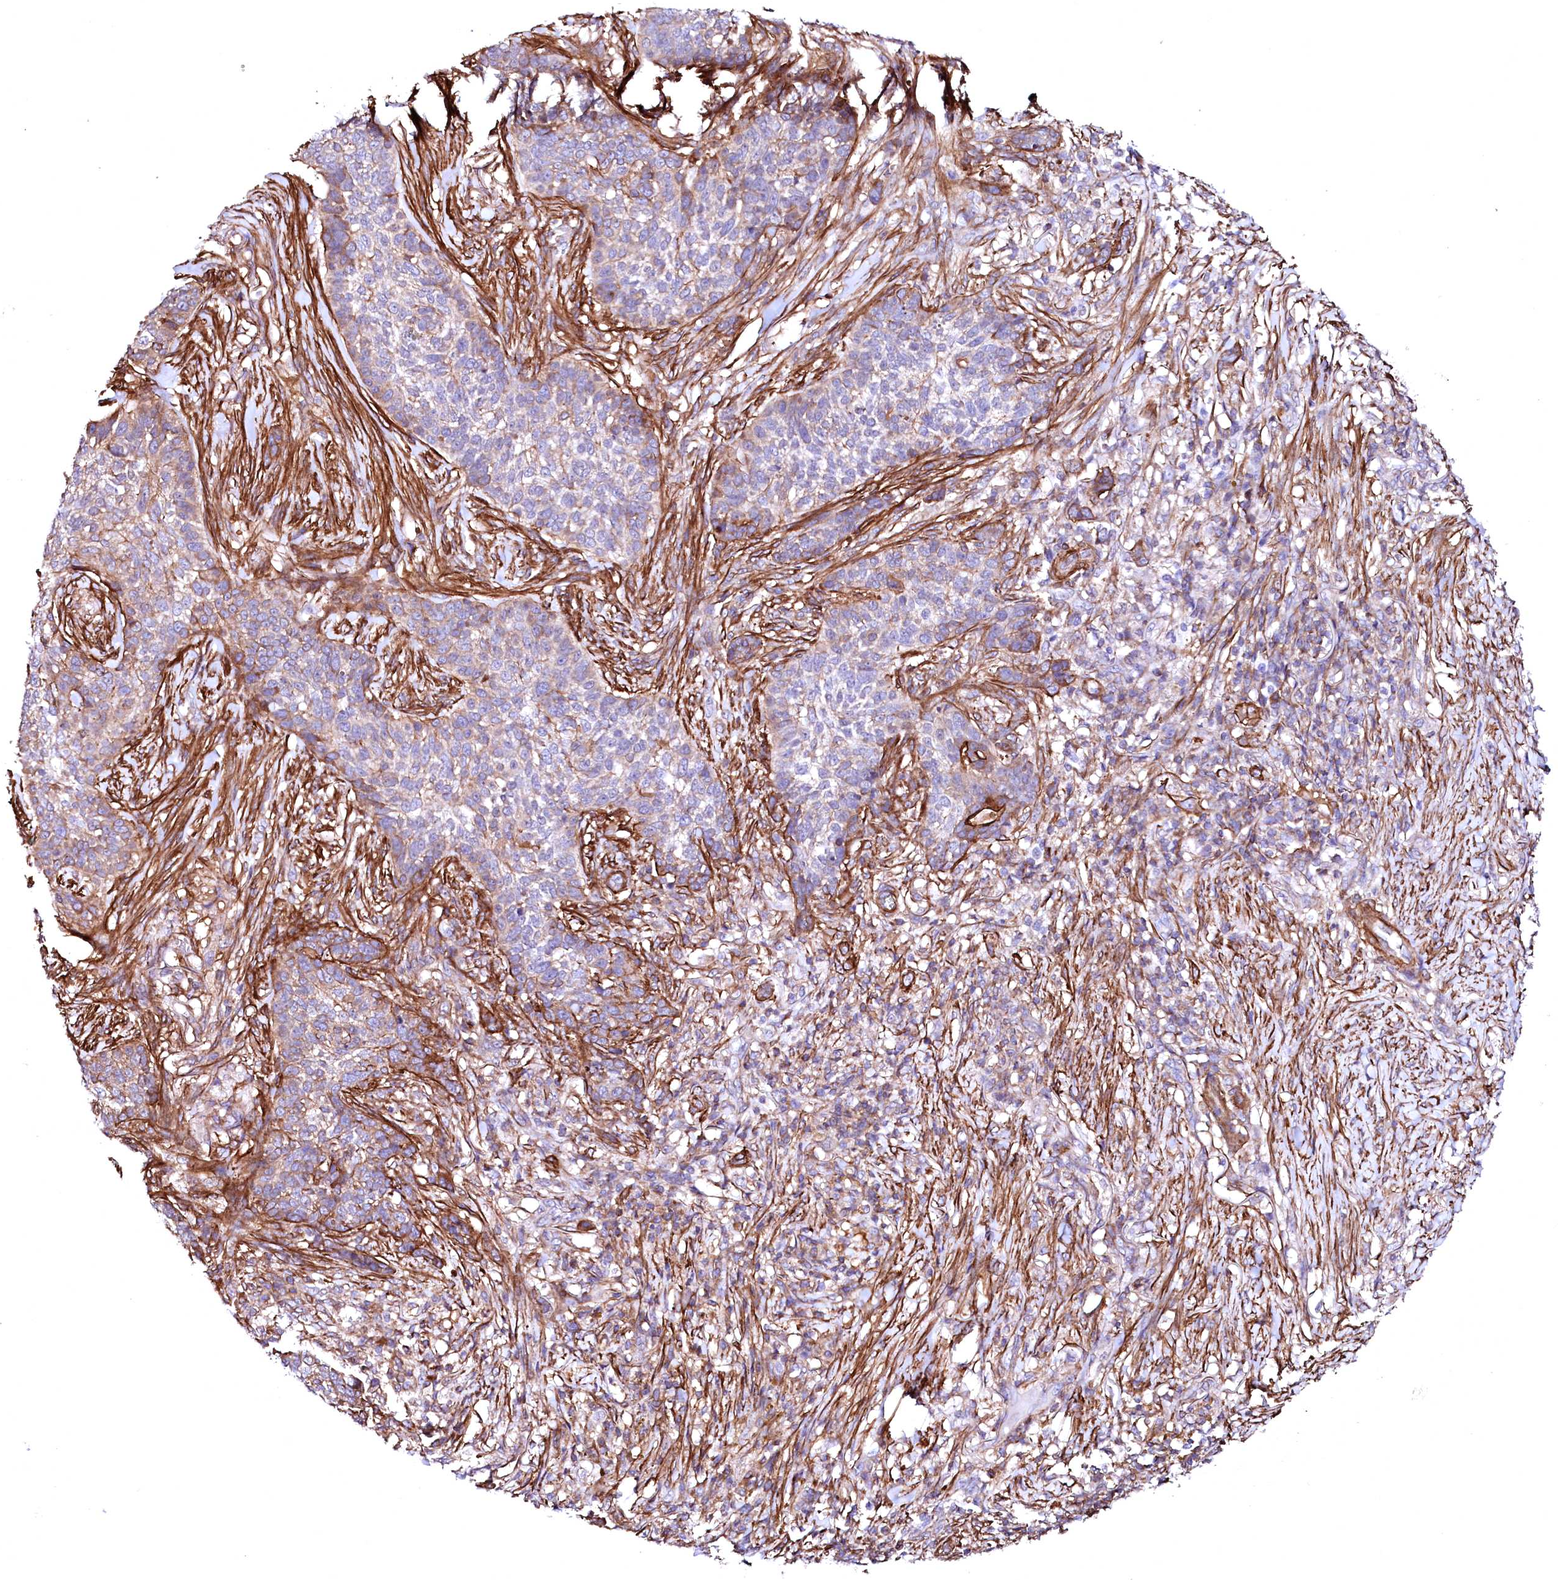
{"staining": {"intensity": "weak", "quantity": "25%-75%", "location": "cytoplasmic/membranous"}, "tissue": "skin cancer", "cell_type": "Tumor cells", "image_type": "cancer", "snomed": [{"axis": "morphology", "description": "Basal cell carcinoma"}, {"axis": "topography", "description": "Skin"}], "caption": "A high-resolution micrograph shows immunohistochemistry staining of skin cancer, which reveals weak cytoplasmic/membranous staining in approximately 25%-75% of tumor cells. (DAB (3,3'-diaminobenzidine) IHC with brightfield microscopy, high magnification).", "gene": "GPR176", "patient": {"sex": "male", "age": 85}}